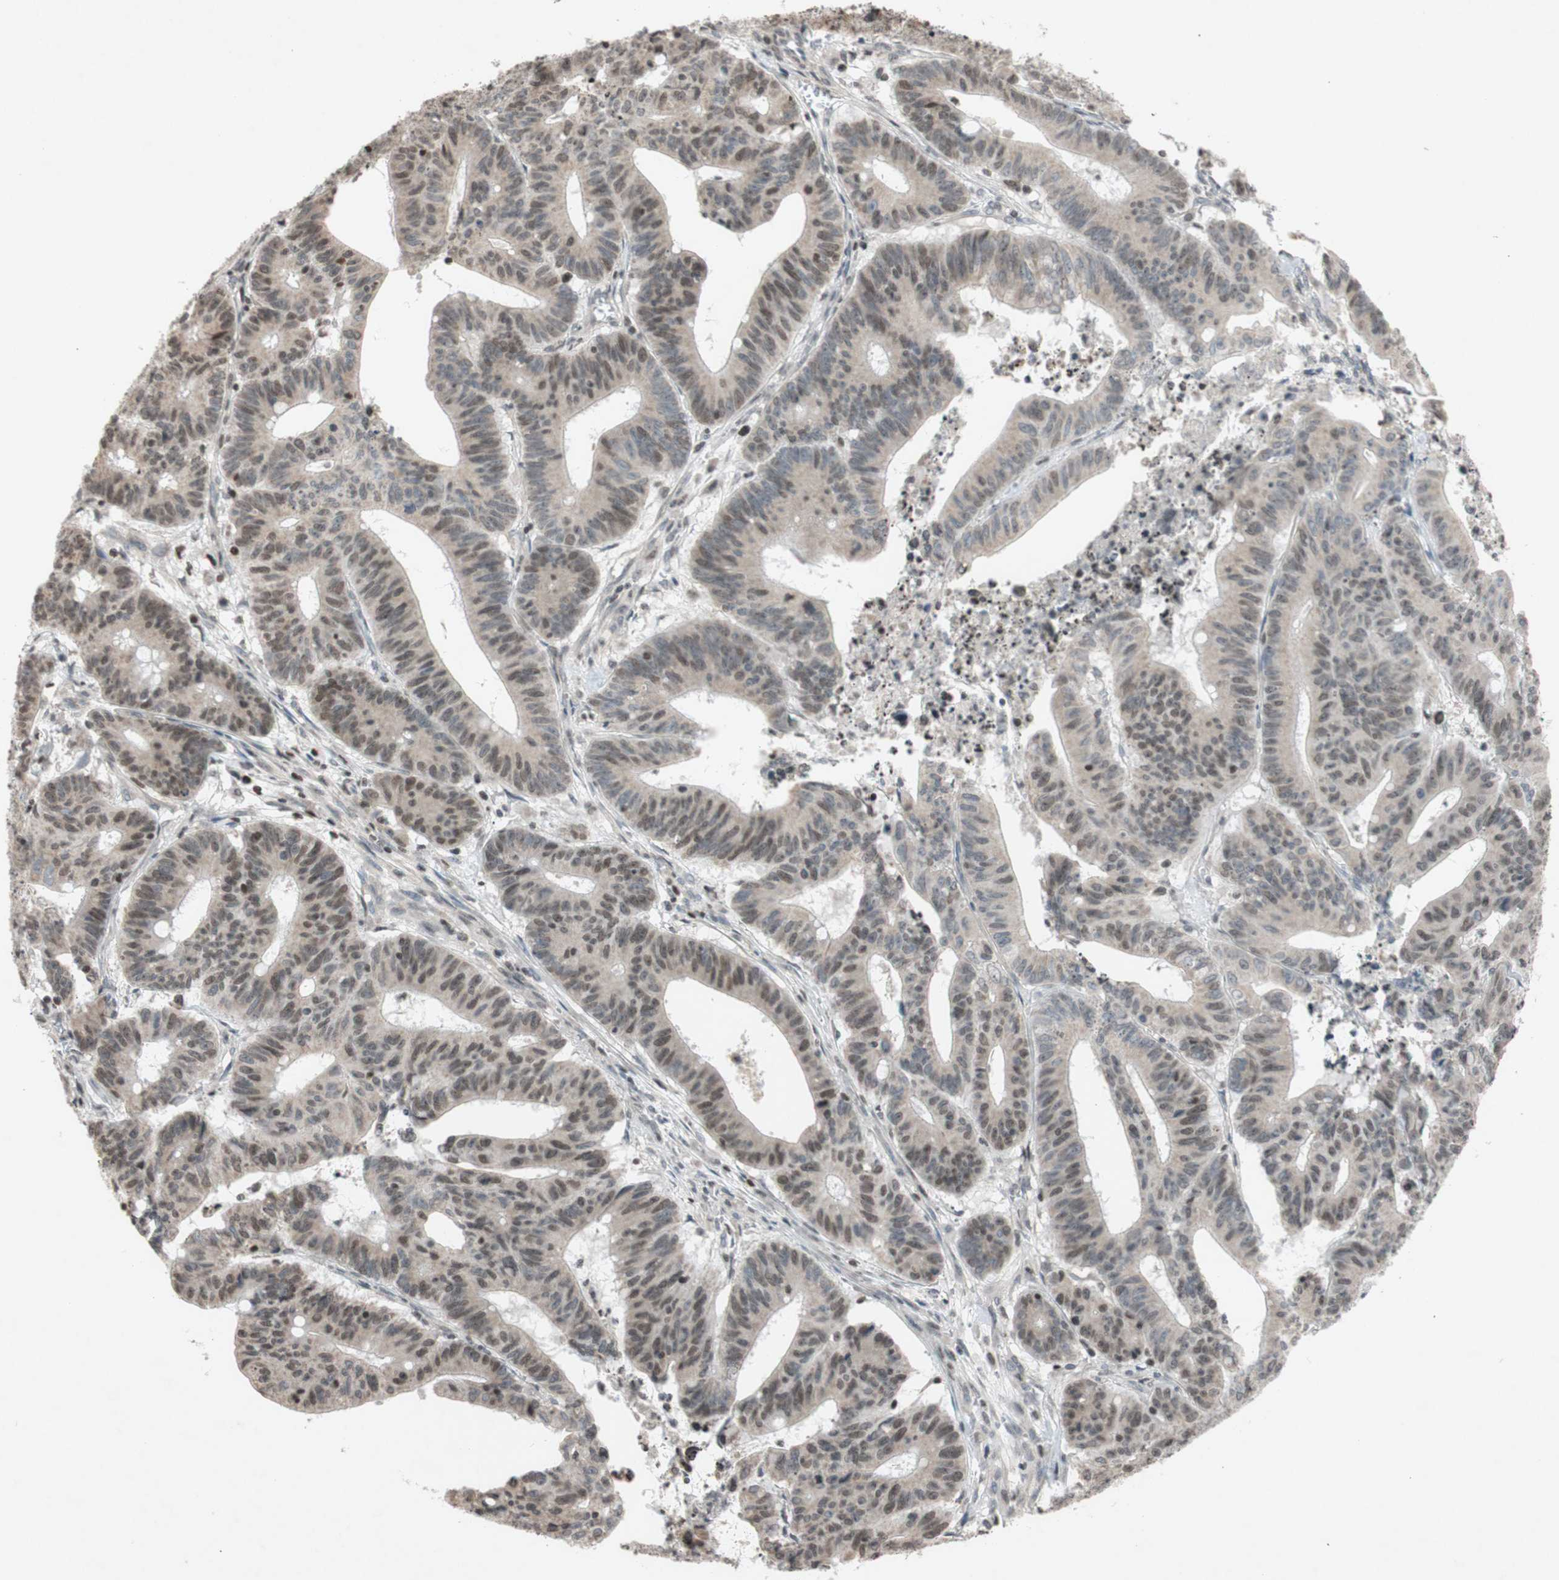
{"staining": {"intensity": "moderate", "quantity": "25%-75%", "location": "cytoplasmic/membranous,nuclear"}, "tissue": "colorectal cancer", "cell_type": "Tumor cells", "image_type": "cancer", "snomed": [{"axis": "morphology", "description": "Adenocarcinoma, NOS"}, {"axis": "topography", "description": "Colon"}], "caption": "High-power microscopy captured an immunohistochemistry histopathology image of colorectal cancer (adenocarcinoma), revealing moderate cytoplasmic/membranous and nuclear staining in approximately 25%-75% of tumor cells.", "gene": "MCM6", "patient": {"sex": "male", "age": 45}}